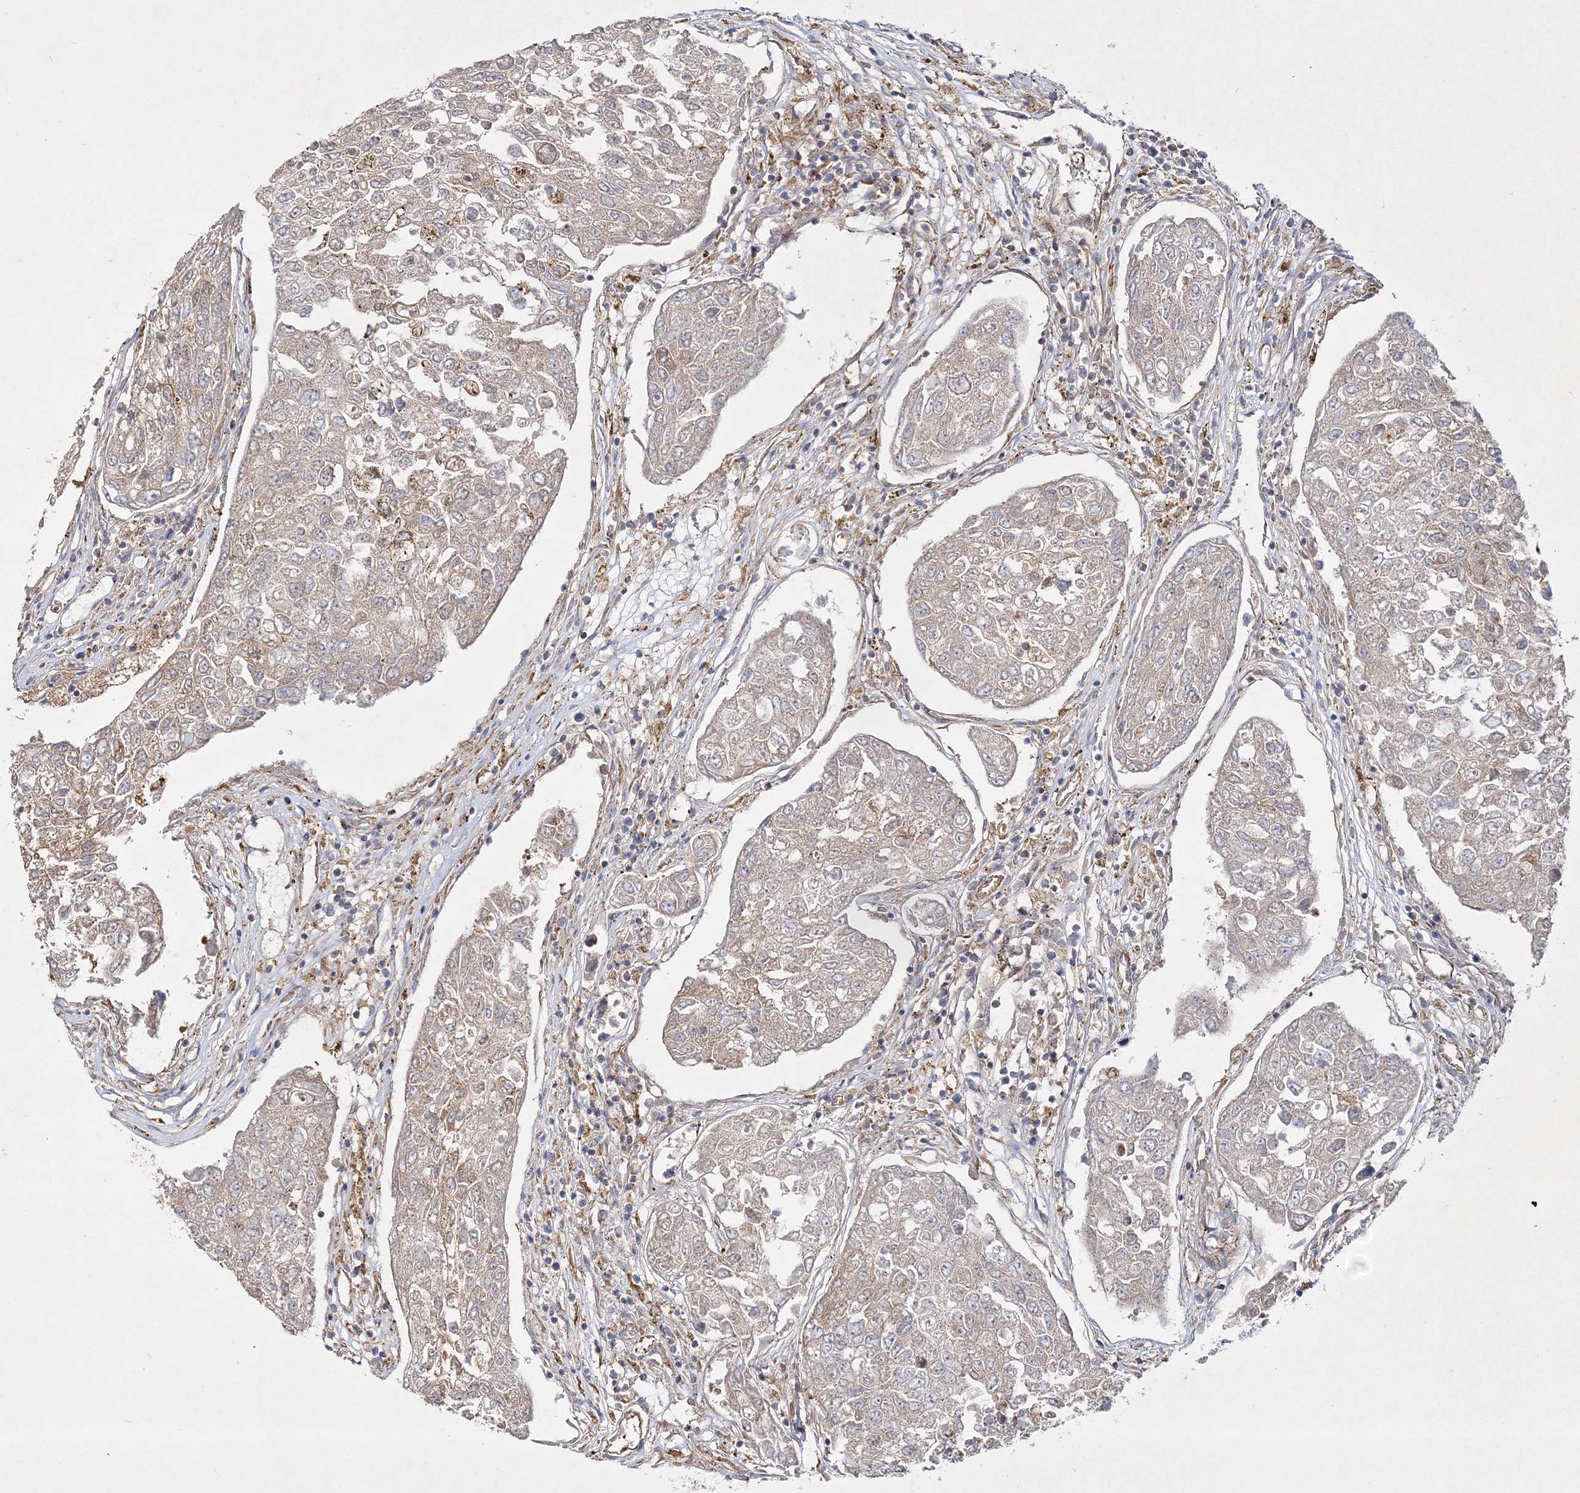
{"staining": {"intensity": "negative", "quantity": "none", "location": "none"}, "tissue": "urothelial cancer", "cell_type": "Tumor cells", "image_type": "cancer", "snomed": [{"axis": "morphology", "description": "Urothelial carcinoma, High grade"}, {"axis": "topography", "description": "Lymph node"}, {"axis": "topography", "description": "Urinary bladder"}], "caption": "DAB immunohistochemical staining of human urothelial cancer shows no significant expression in tumor cells.", "gene": "WDR37", "patient": {"sex": "male", "age": 51}}